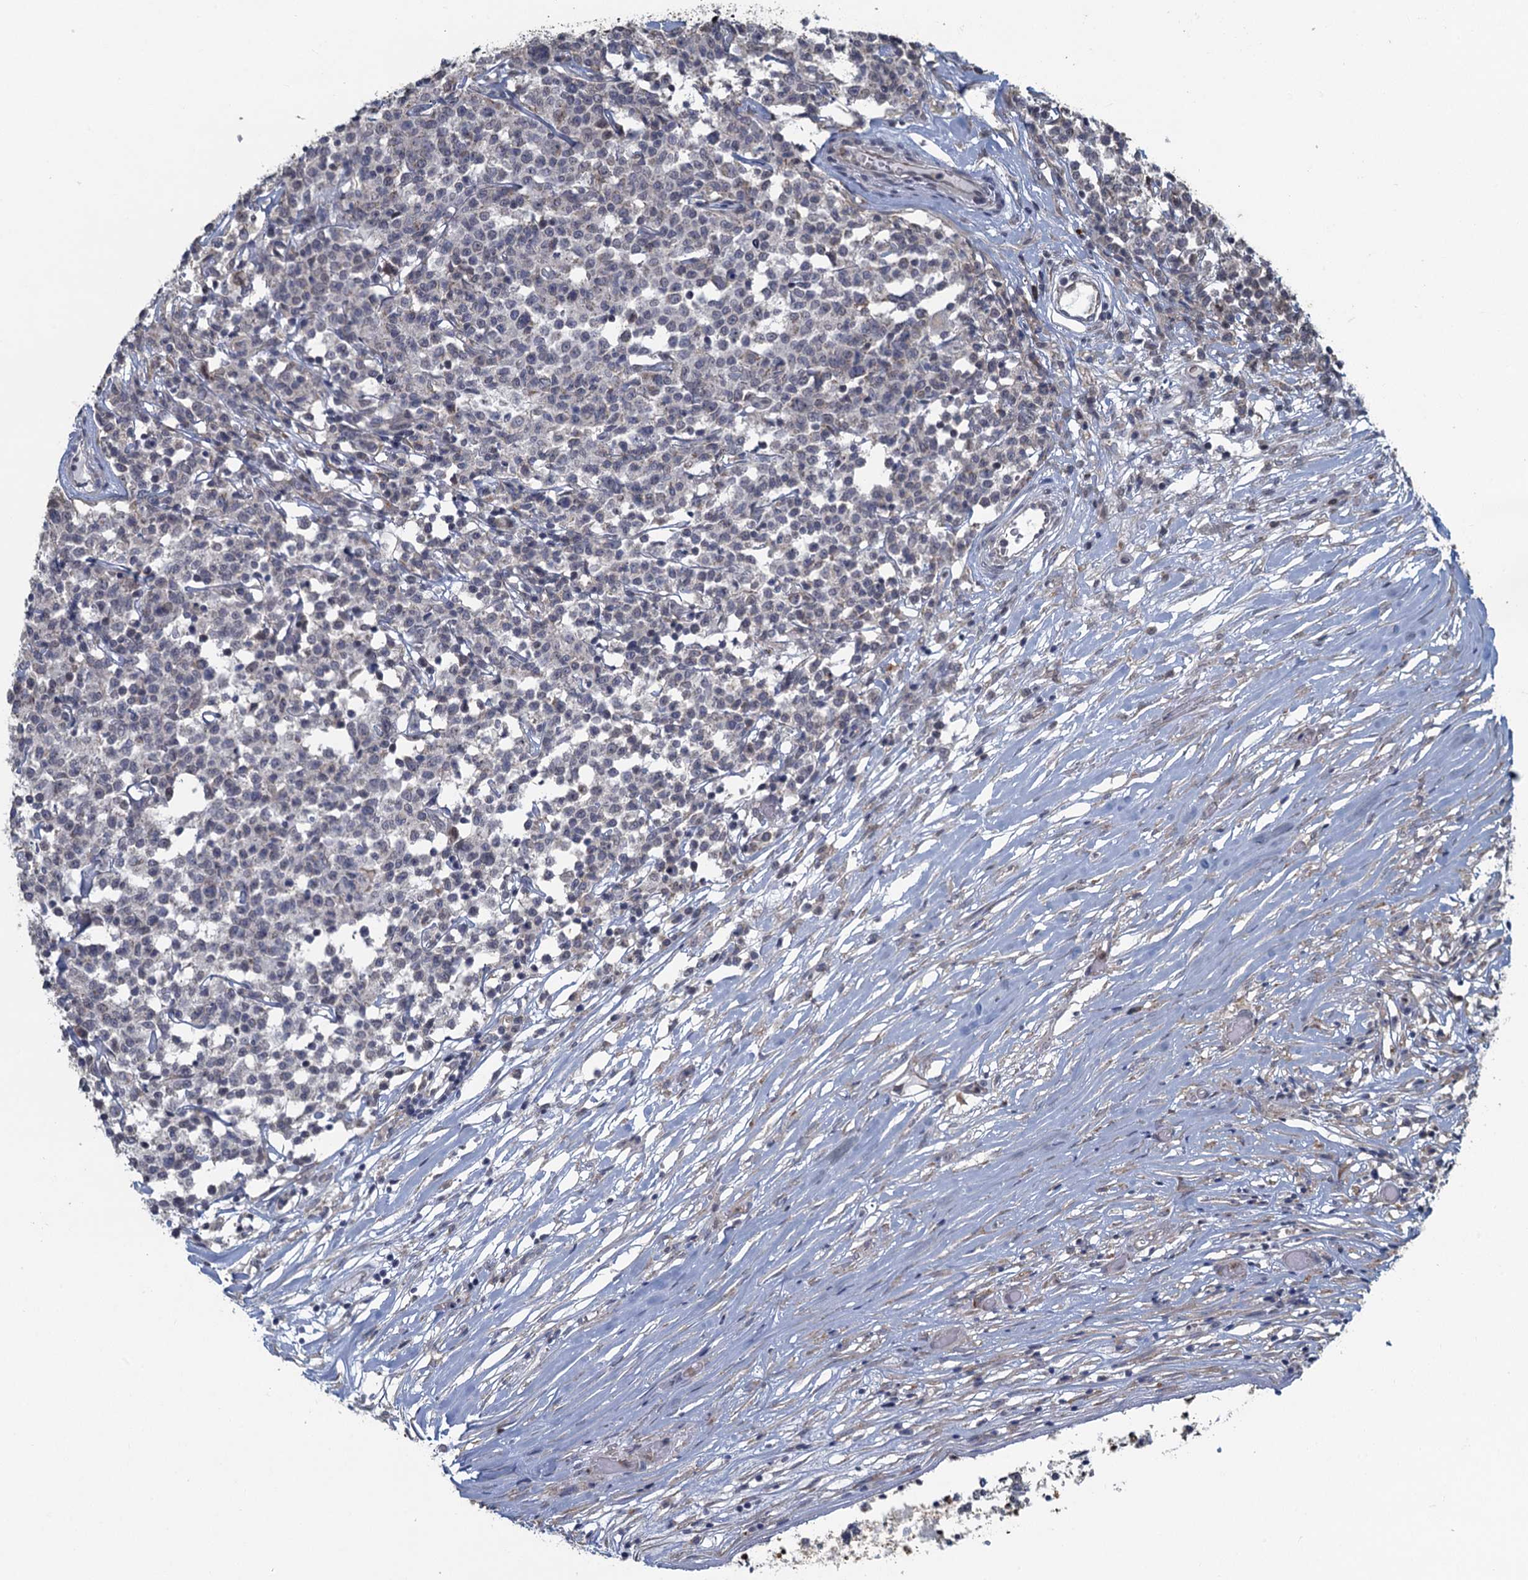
{"staining": {"intensity": "negative", "quantity": "none", "location": "none"}, "tissue": "lymphoma", "cell_type": "Tumor cells", "image_type": "cancer", "snomed": [{"axis": "morphology", "description": "Malignant lymphoma, non-Hodgkin's type, Low grade"}, {"axis": "topography", "description": "Small intestine"}], "caption": "Immunohistochemistry of human low-grade malignant lymphoma, non-Hodgkin's type demonstrates no staining in tumor cells.", "gene": "TEX35", "patient": {"sex": "female", "age": 59}}